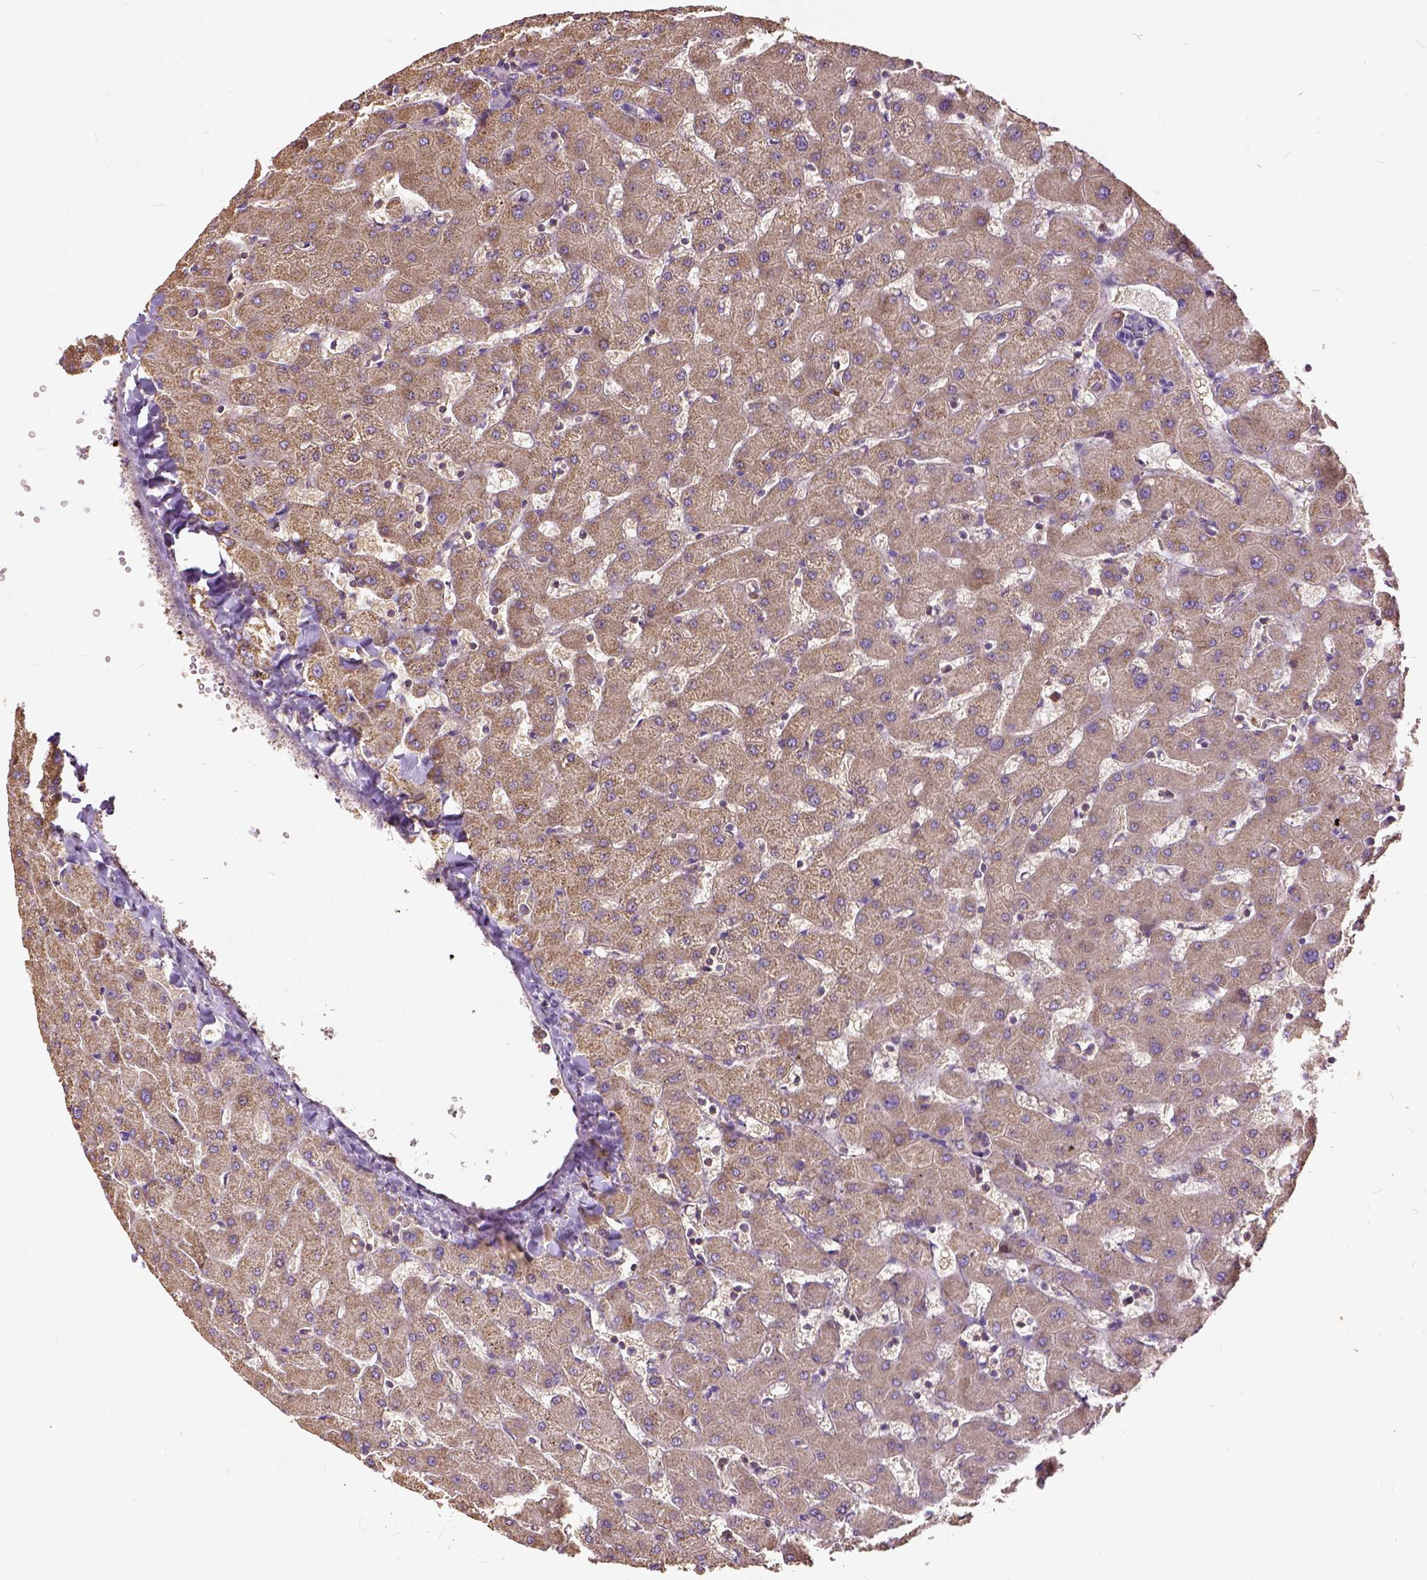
{"staining": {"intensity": "negative", "quantity": "none", "location": "none"}, "tissue": "liver", "cell_type": "Cholangiocytes", "image_type": "normal", "snomed": [{"axis": "morphology", "description": "Normal tissue, NOS"}, {"axis": "topography", "description": "Liver"}], "caption": "A photomicrograph of human liver is negative for staining in cholangiocytes.", "gene": "CADM4", "patient": {"sex": "female", "age": 63}}